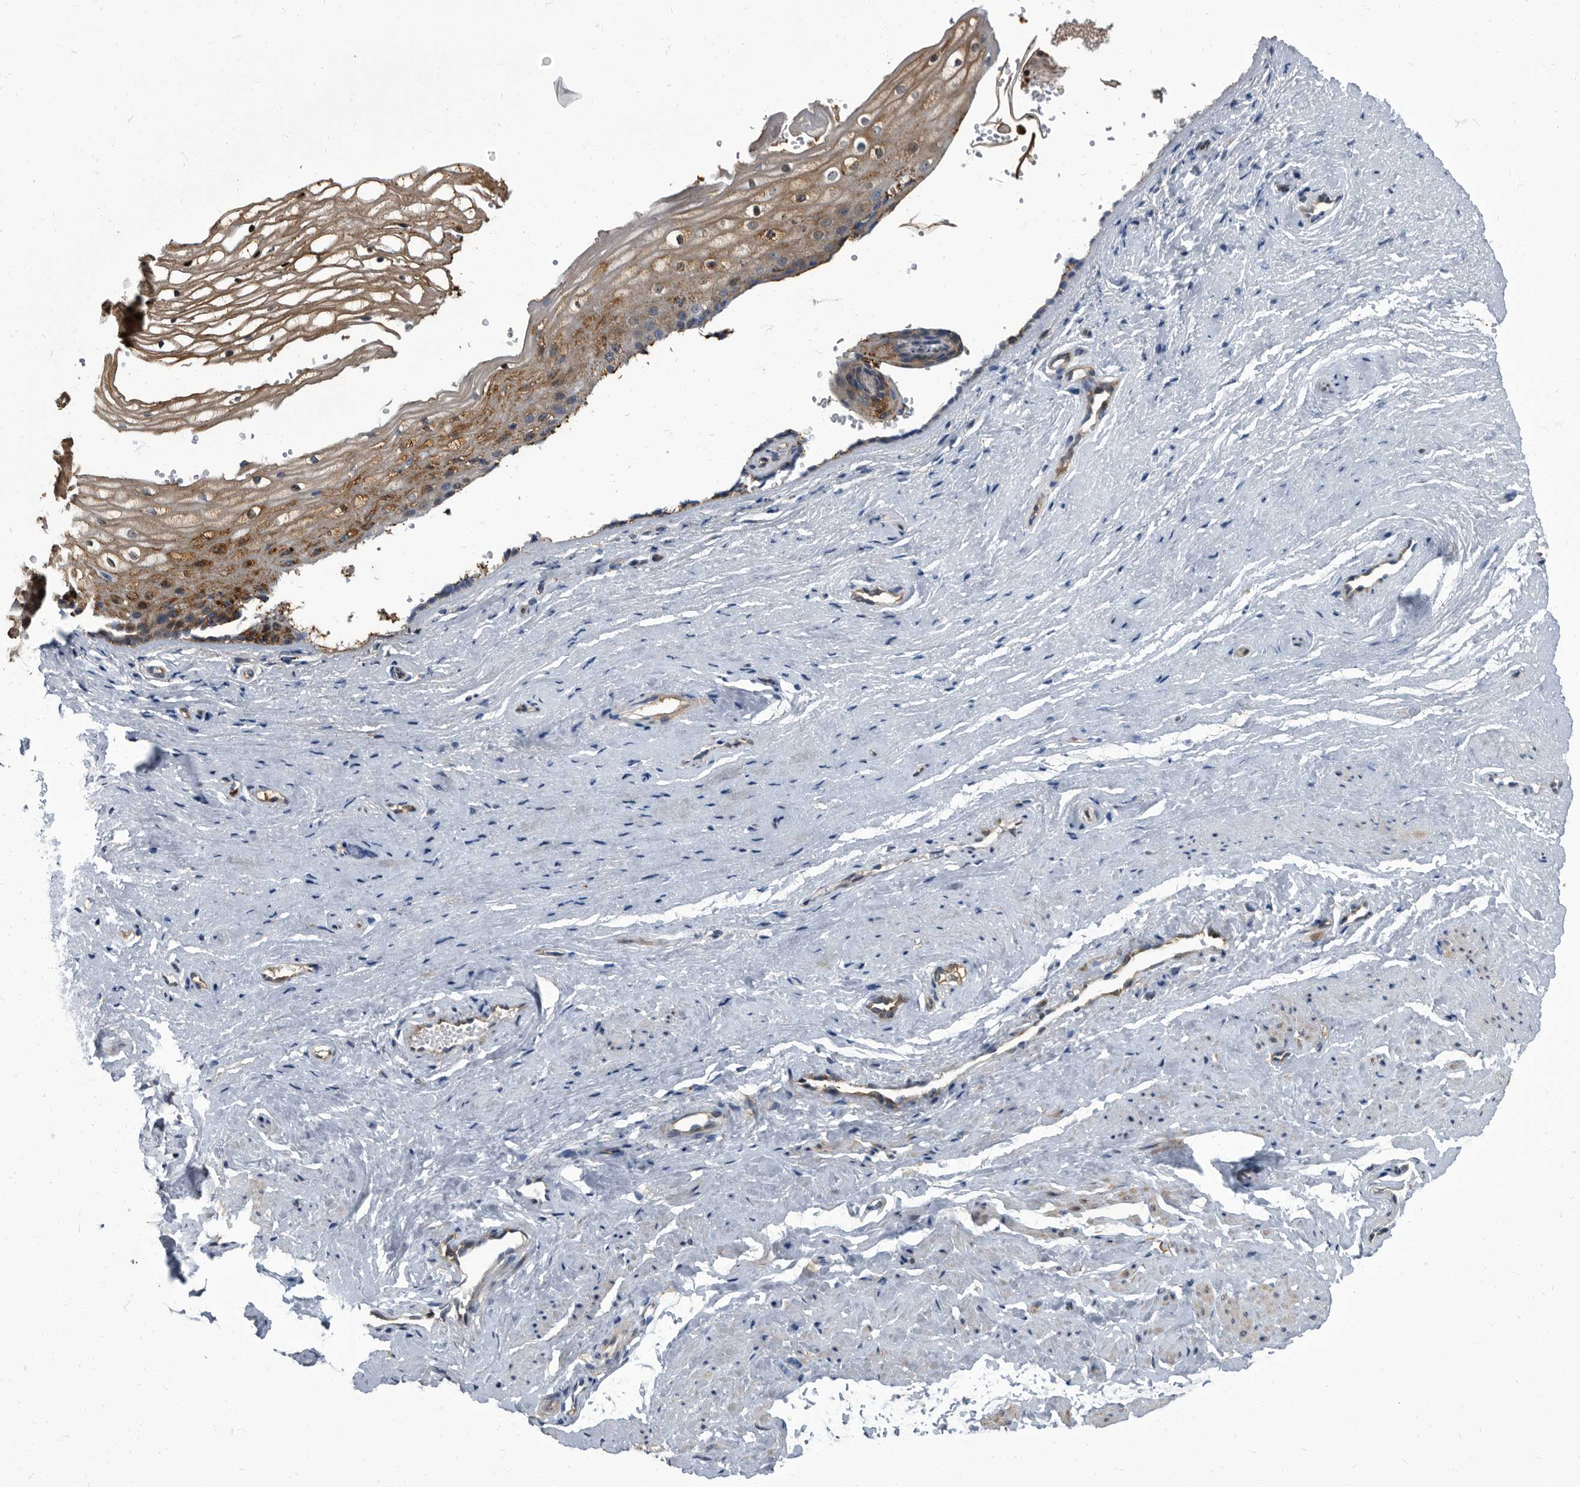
{"staining": {"intensity": "moderate", "quantity": "25%-75%", "location": "cytoplasmic/membranous"}, "tissue": "vagina", "cell_type": "Squamous epithelial cells", "image_type": "normal", "snomed": [{"axis": "morphology", "description": "Normal tissue, NOS"}, {"axis": "topography", "description": "Vagina"}], "caption": "An image of human vagina stained for a protein reveals moderate cytoplasmic/membranous brown staining in squamous epithelial cells. (DAB IHC, brown staining for protein, blue staining for nuclei).", "gene": "CDV3", "patient": {"sex": "female", "age": 46}}